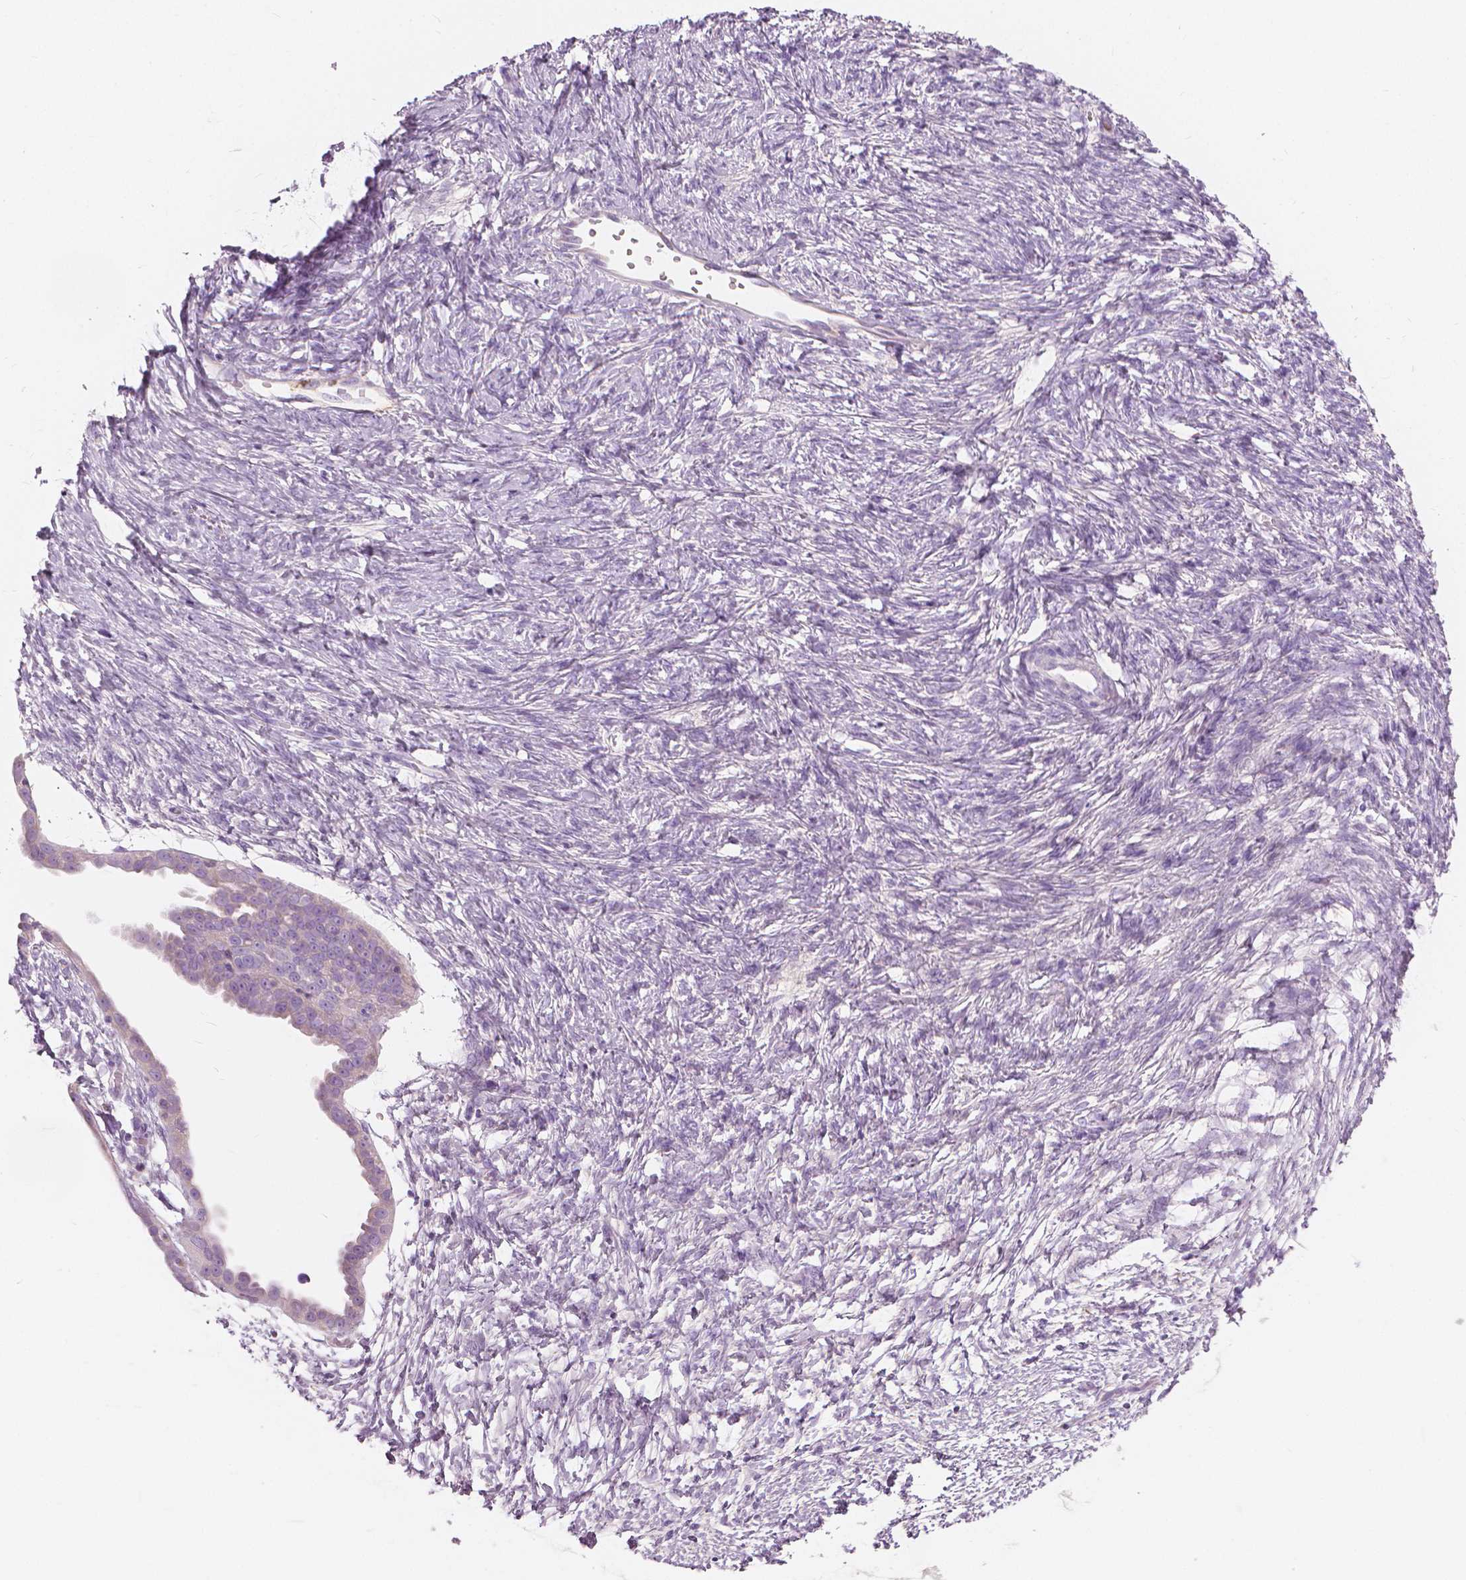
{"staining": {"intensity": "negative", "quantity": "none", "location": "none"}, "tissue": "ovarian cancer", "cell_type": "Tumor cells", "image_type": "cancer", "snomed": [{"axis": "morphology", "description": "Cystadenocarcinoma, serous, NOS"}, {"axis": "topography", "description": "Ovary"}], "caption": "Photomicrograph shows no protein positivity in tumor cells of serous cystadenocarcinoma (ovarian) tissue.", "gene": "CXCR2", "patient": {"sex": "female", "age": 59}}